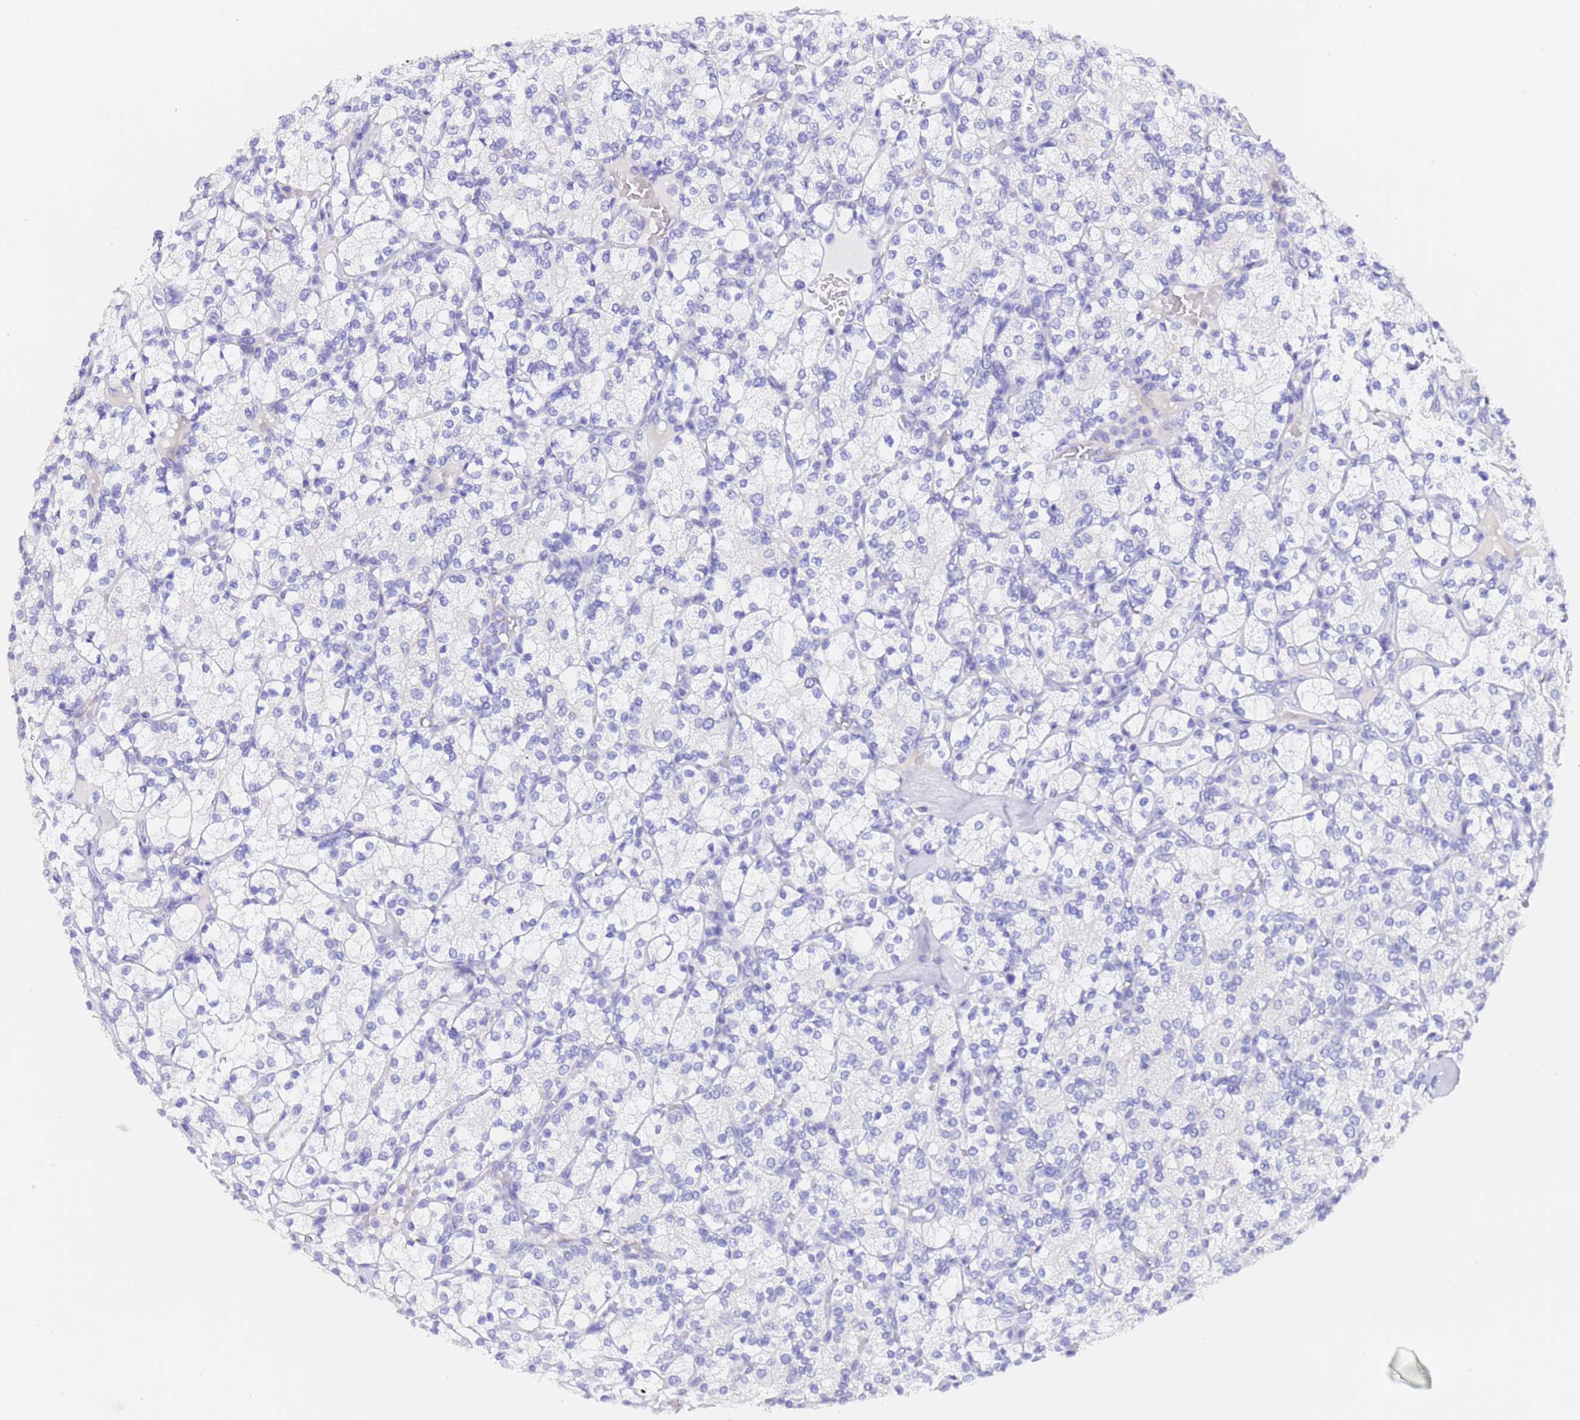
{"staining": {"intensity": "negative", "quantity": "none", "location": "none"}, "tissue": "renal cancer", "cell_type": "Tumor cells", "image_type": "cancer", "snomed": [{"axis": "morphology", "description": "Adenocarcinoma, NOS"}, {"axis": "topography", "description": "Kidney"}], "caption": "IHC histopathology image of human adenocarcinoma (renal) stained for a protein (brown), which demonstrates no expression in tumor cells. Brightfield microscopy of immunohistochemistry stained with DAB (brown) and hematoxylin (blue), captured at high magnification.", "gene": "GABRA1", "patient": {"sex": "male", "age": 77}}